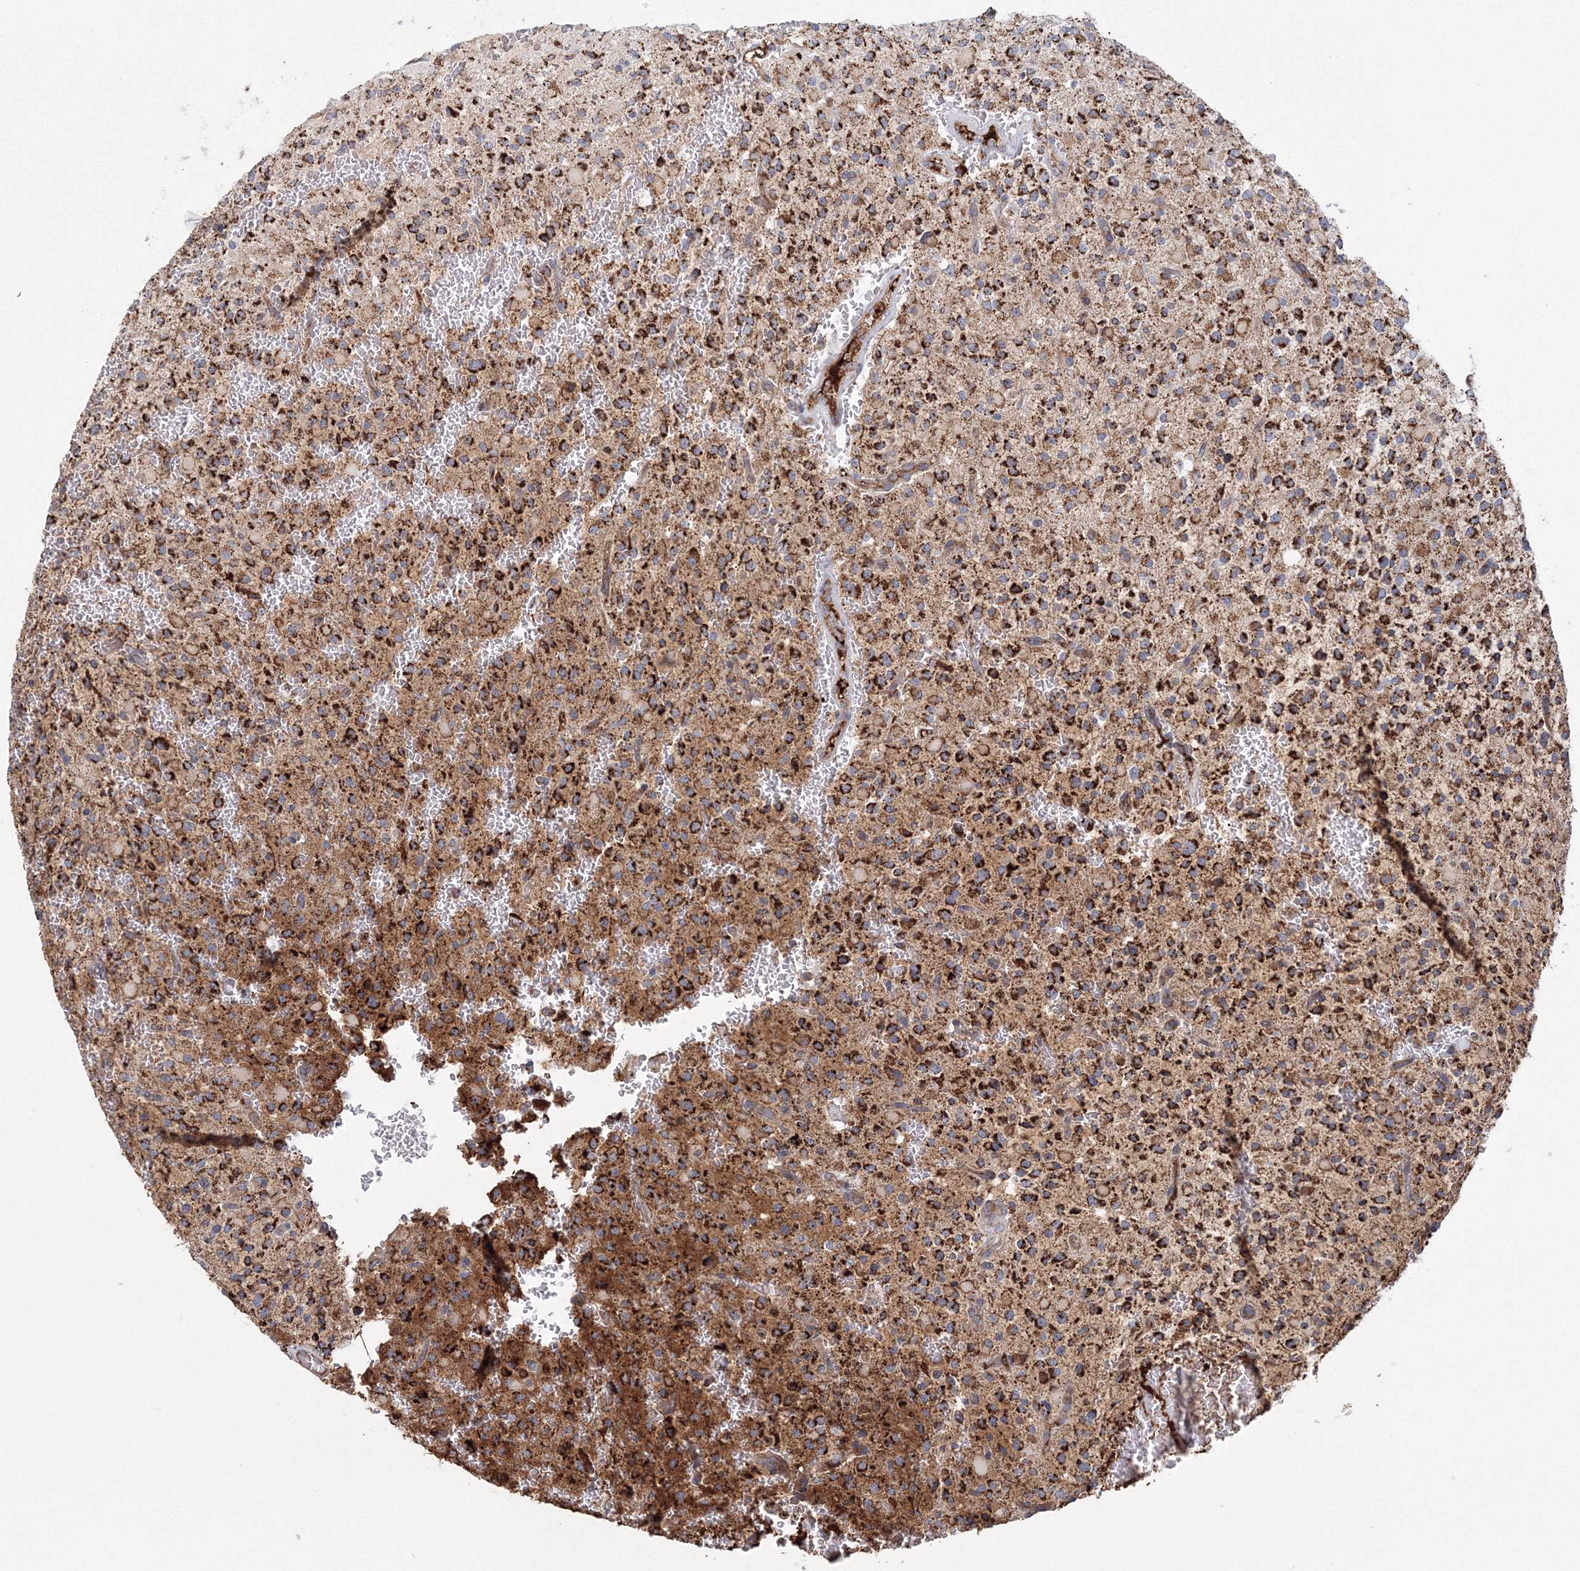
{"staining": {"intensity": "strong", "quantity": ">75%", "location": "cytoplasmic/membranous"}, "tissue": "glioma", "cell_type": "Tumor cells", "image_type": "cancer", "snomed": [{"axis": "morphology", "description": "Glioma, malignant, High grade"}, {"axis": "topography", "description": "Brain"}], "caption": "About >75% of tumor cells in malignant glioma (high-grade) display strong cytoplasmic/membranous protein expression as visualized by brown immunohistochemical staining.", "gene": "GRPEL1", "patient": {"sex": "male", "age": 34}}